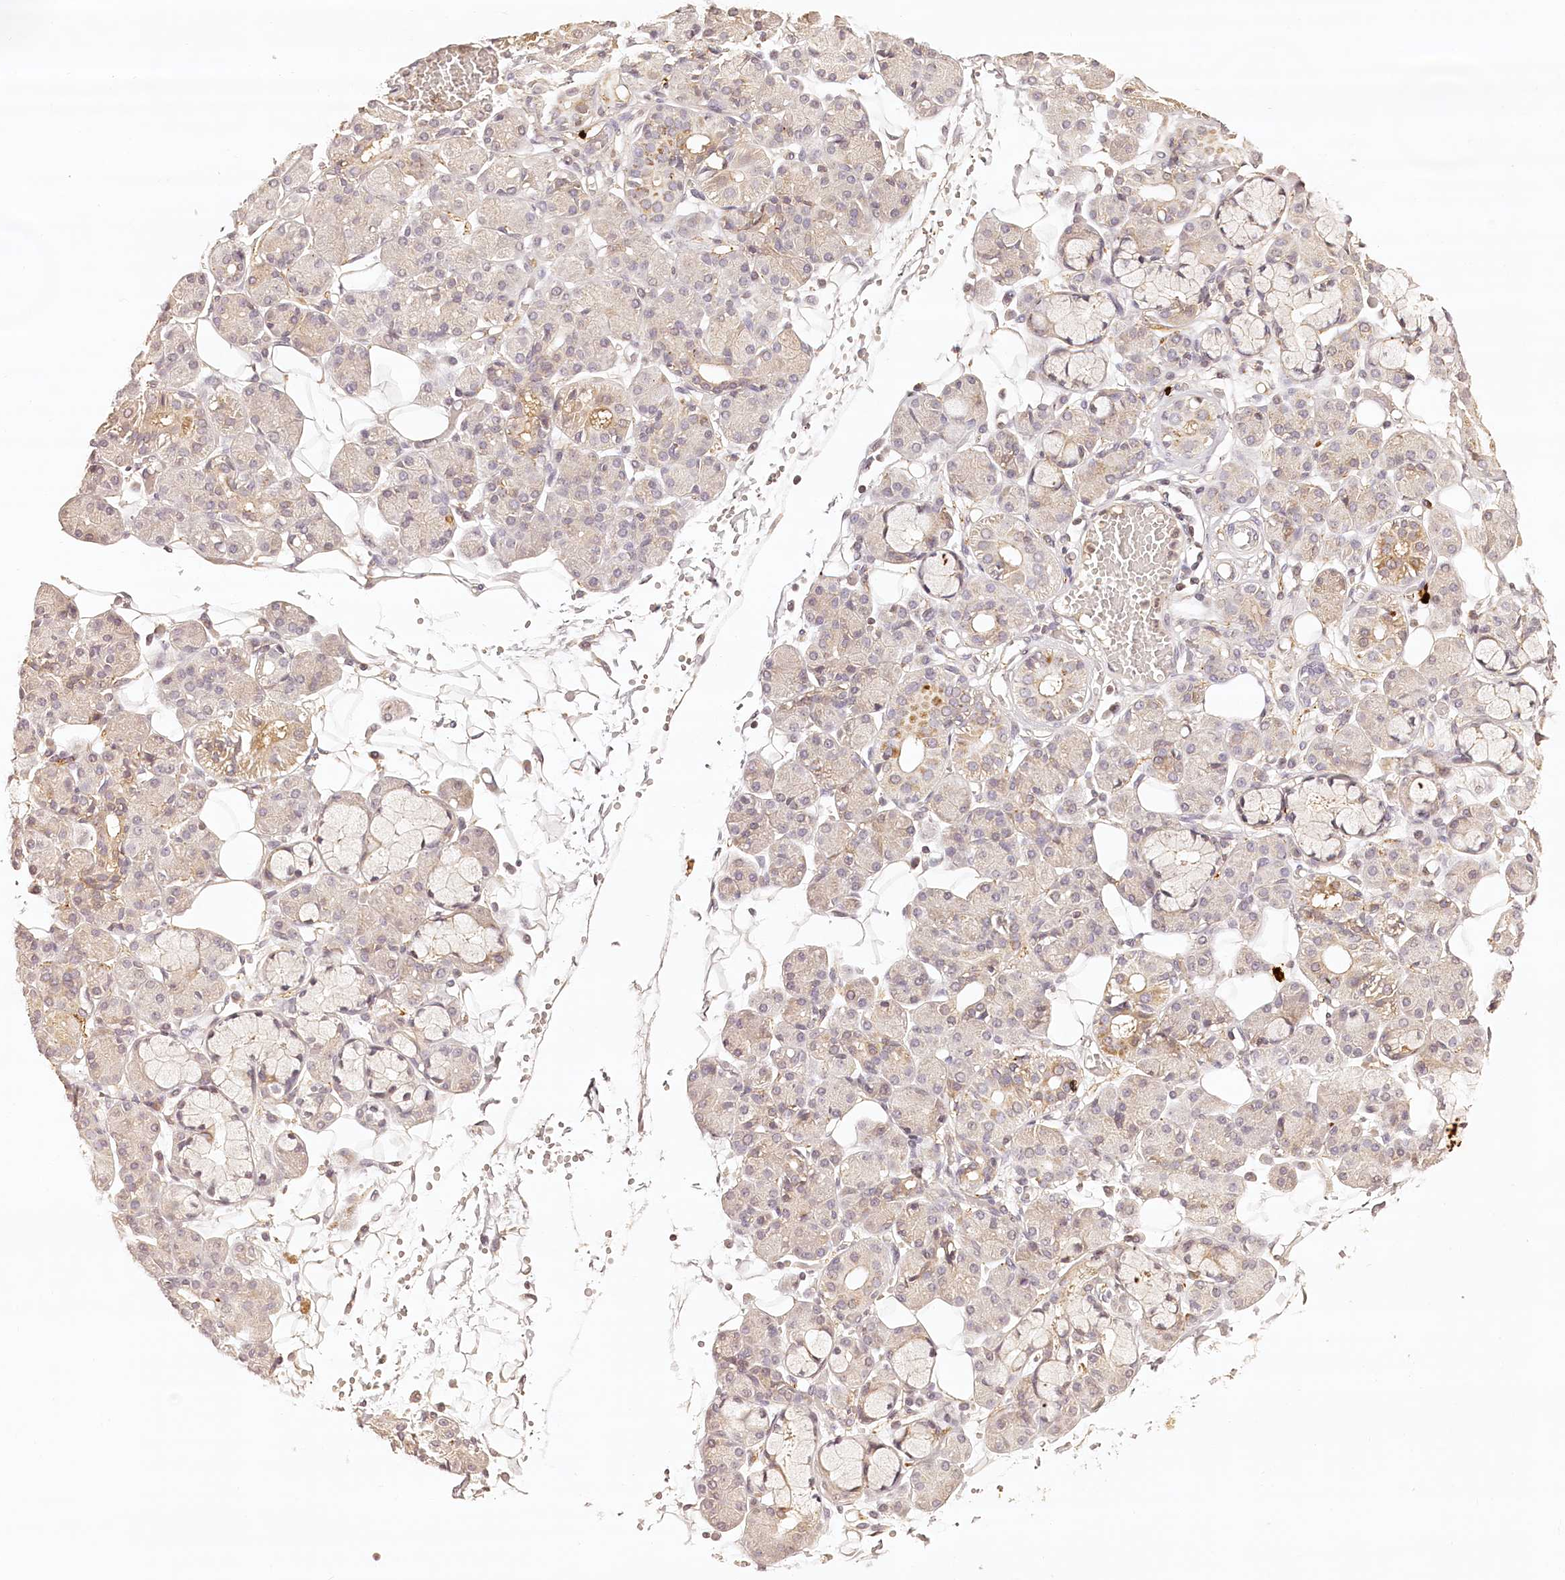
{"staining": {"intensity": "weak", "quantity": "<25%", "location": "cytoplasmic/membranous"}, "tissue": "salivary gland", "cell_type": "Glandular cells", "image_type": "normal", "snomed": [{"axis": "morphology", "description": "Normal tissue, NOS"}, {"axis": "topography", "description": "Salivary gland"}], "caption": "The immunohistochemistry (IHC) image has no significant expression in glandular cells of salivary gland.", "gene": "SYNGR1", "patient": {"sex": "male", "age": 63}}